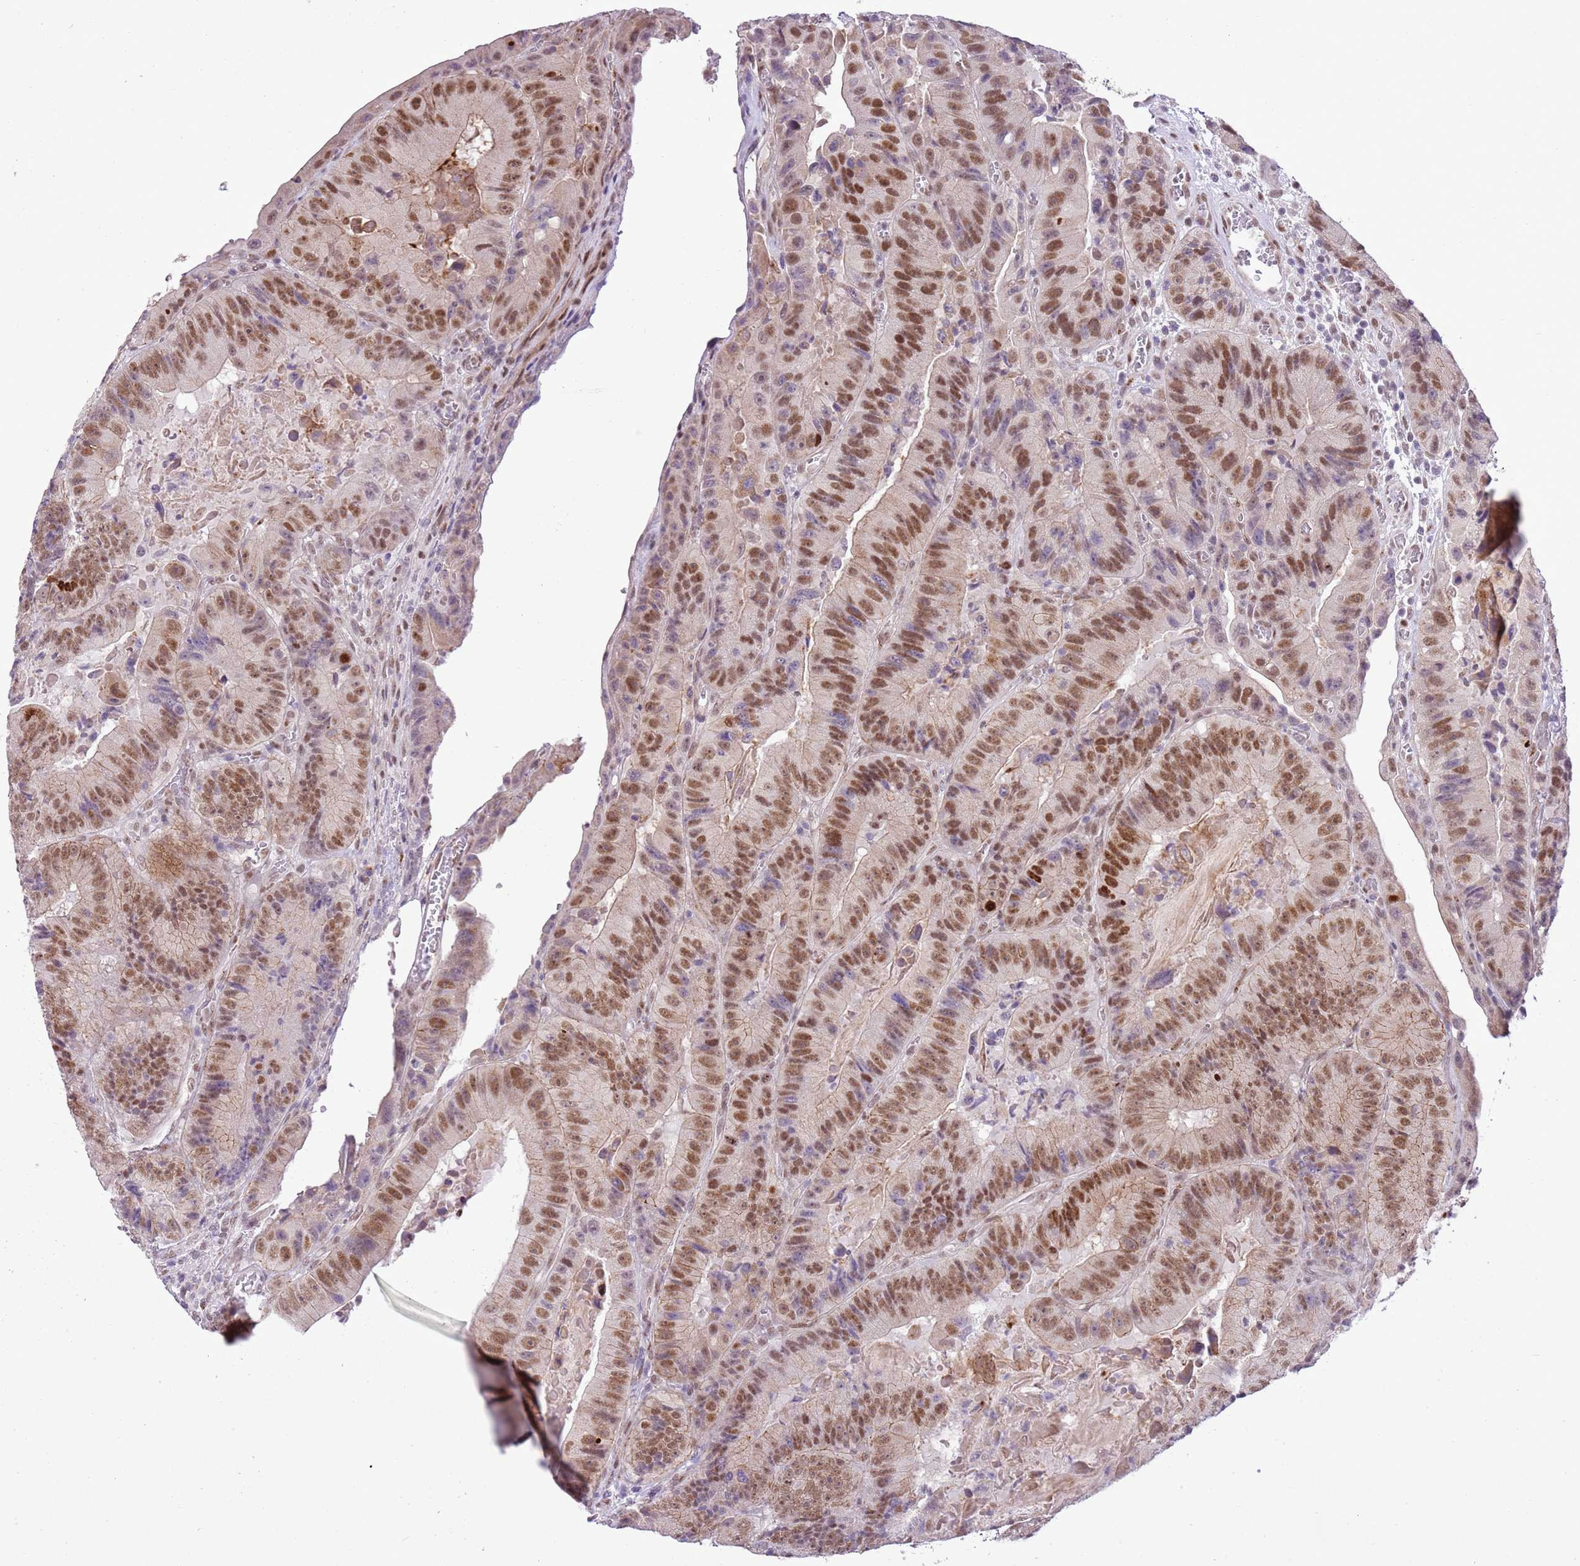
{"staining": {"intensity": "moderate", "quantity": ">75%", "location": "cytoplasmic/membranous,nuclear"}, "tissue": "colorectal cancer", "cell_type": "Tumor cells", "image_type": "cancer", "snomed": [{"axis": "morphology", "description": "Adenocarcinoma, NOS"}, {"axis": "topography", "description": "Colon"}], "caption": "Immunohistochemical staining of human colorectal cancer shows medium levels of moderate cytoplasmic/membranous and nuclear protein positivity in about >75% of tumor cells. The protein is stained brown, and the nuclei are stained in blue (DAB IHC with brightfield microscopy, high magnification).", "gene": "NACC2", "patient": {"sex": "female", "age": 86}}